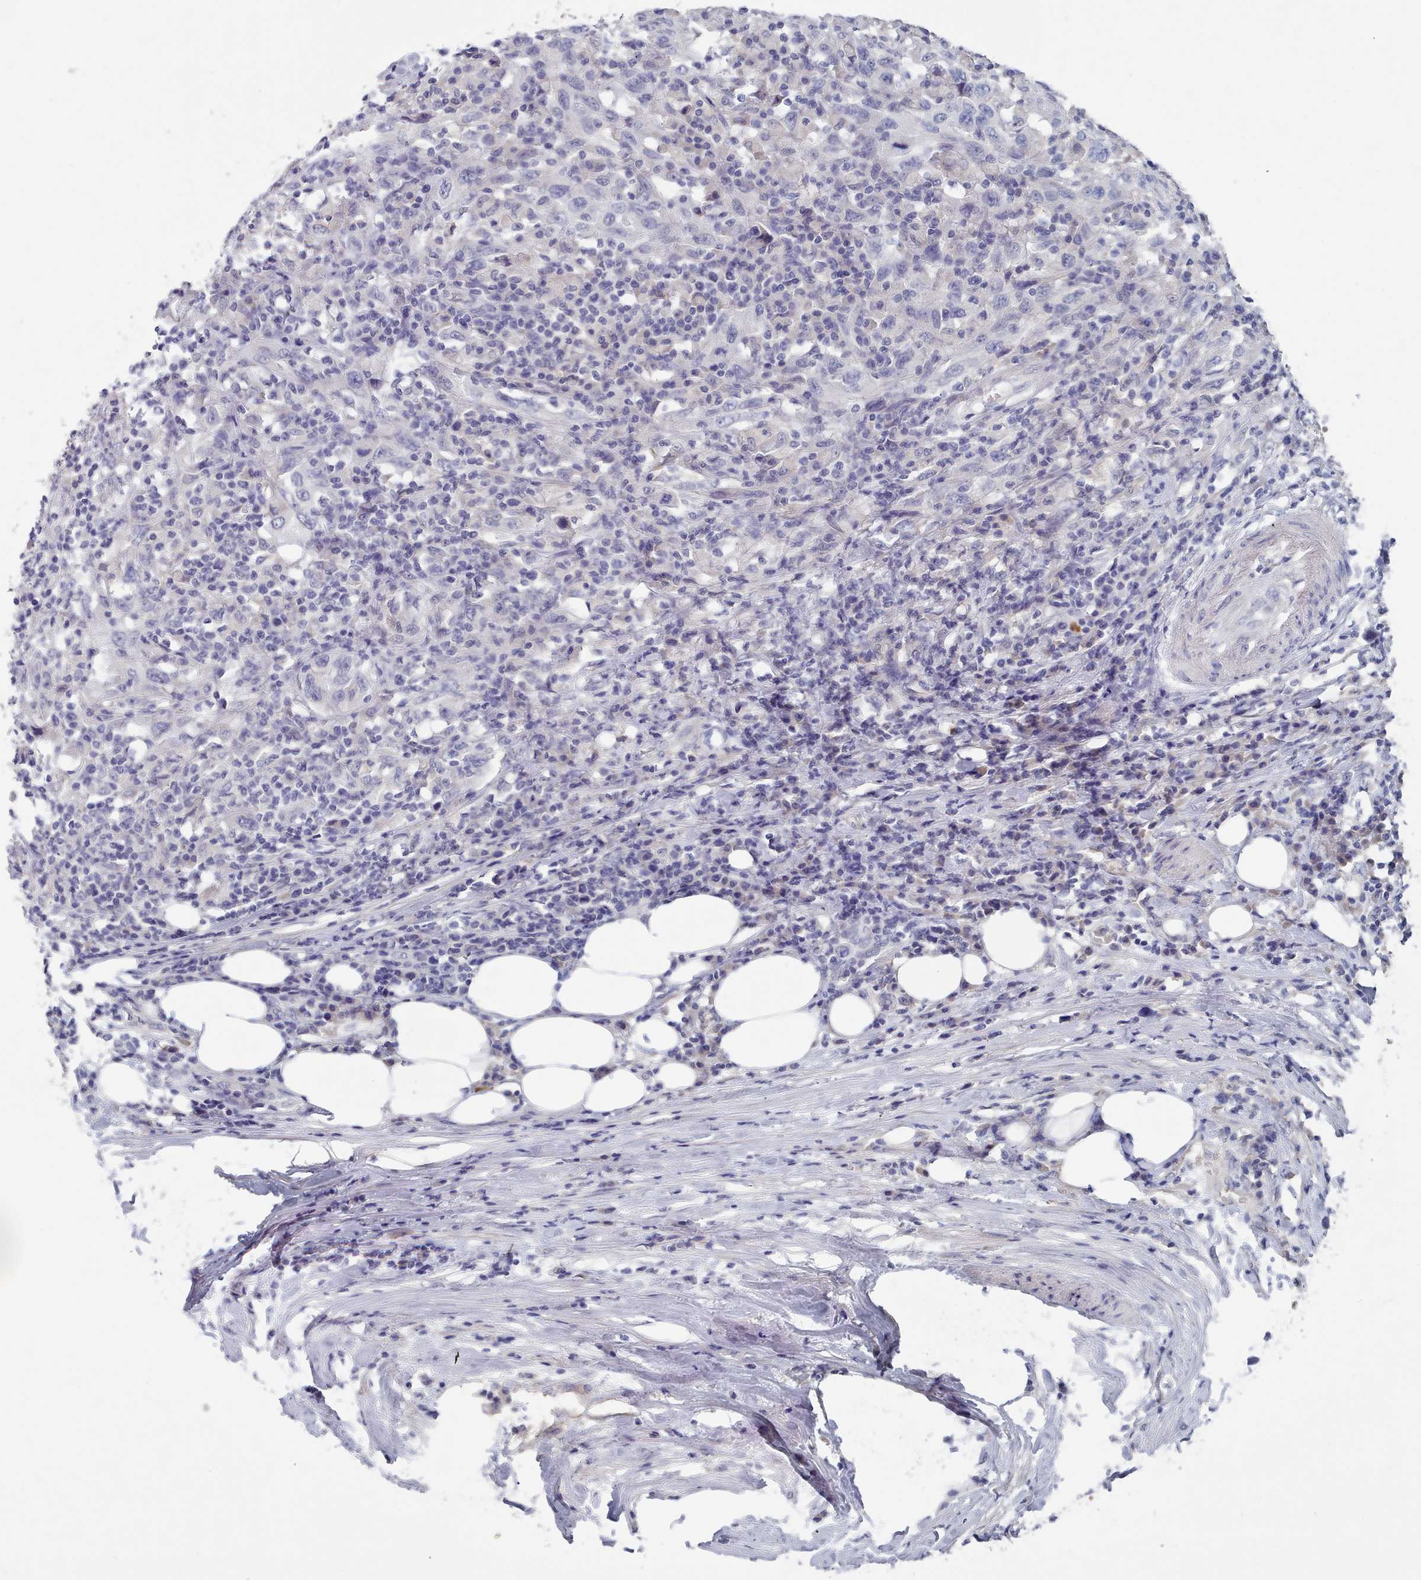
{"staining": {"intensity": "negative", "quantity": "none", "location": "none"}, "tissue": "urothelial cancer", "cell_type": "Tumor cells", "image_type": "cancer", "snomed": [{"axis": "morphology", "description": "Urothelial carcinoma, High grade"}, {"axis": "topography", "description": "Urinary bladder"}], "caption": "An image of urothelial carcinoma (high-grade) stained for a protein displays no brown staining in tumor cells.", "gene": "ACAD11", "patient": {"sex": "male", "age": 61}}